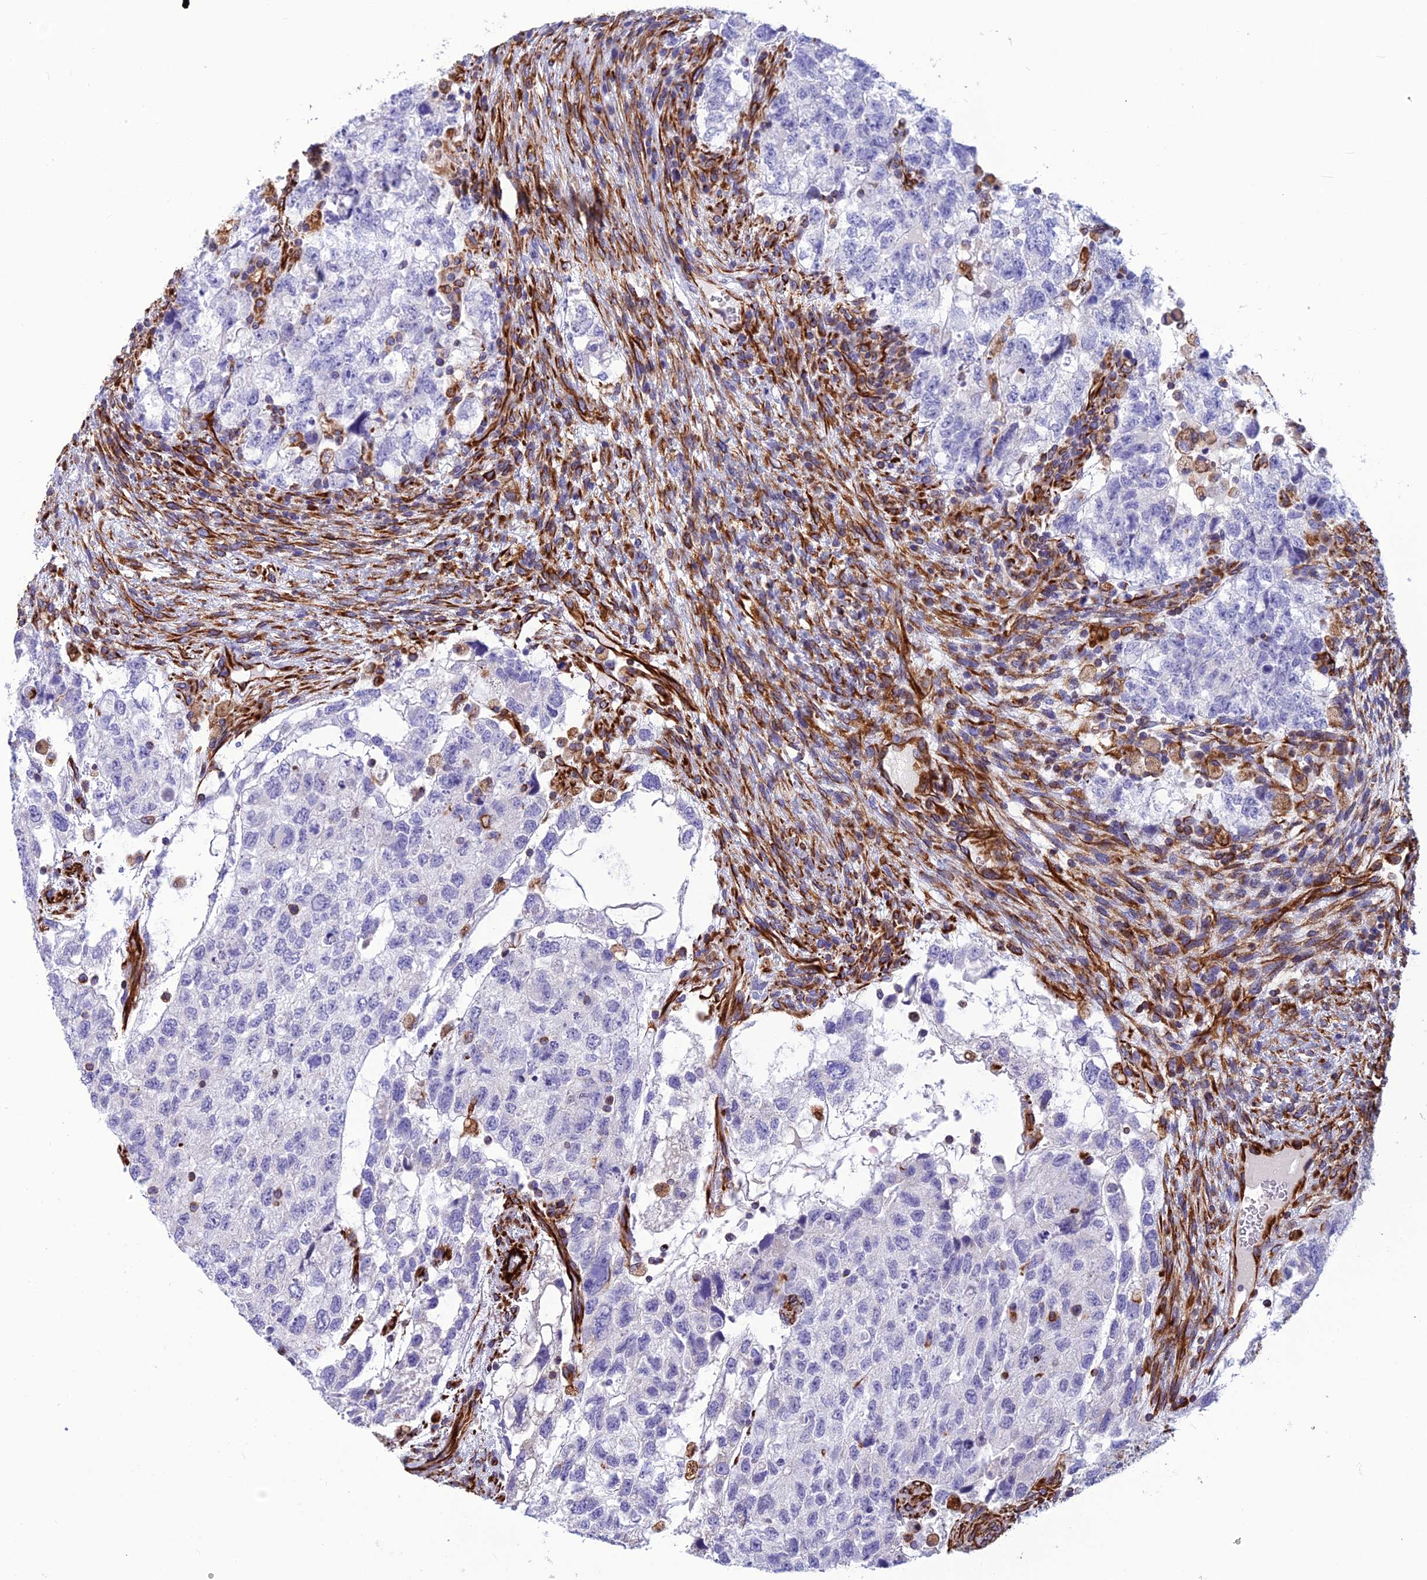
{"staining": {"intensity": "negative", "quantity": "none", "location": "none"}, "tissue": "testis cancer", "cell_type": "Tumor cells", "image_type": "cancer", "snomed": [{"axis": "morphology", "description": "Normal tissue, NOS"}, {"axis": "morphology", "description": "Carcinoma, Embryonal, NOS"}, {"axis": "topography", "description": "Testis"}], "caption": "Immunohistochemistry (IHC) of human testis embryonal carcinoma exhibits no positivity in tumor cells.", "gene": "FBXL20", "patient": {"sex": "male", "age": 36}}